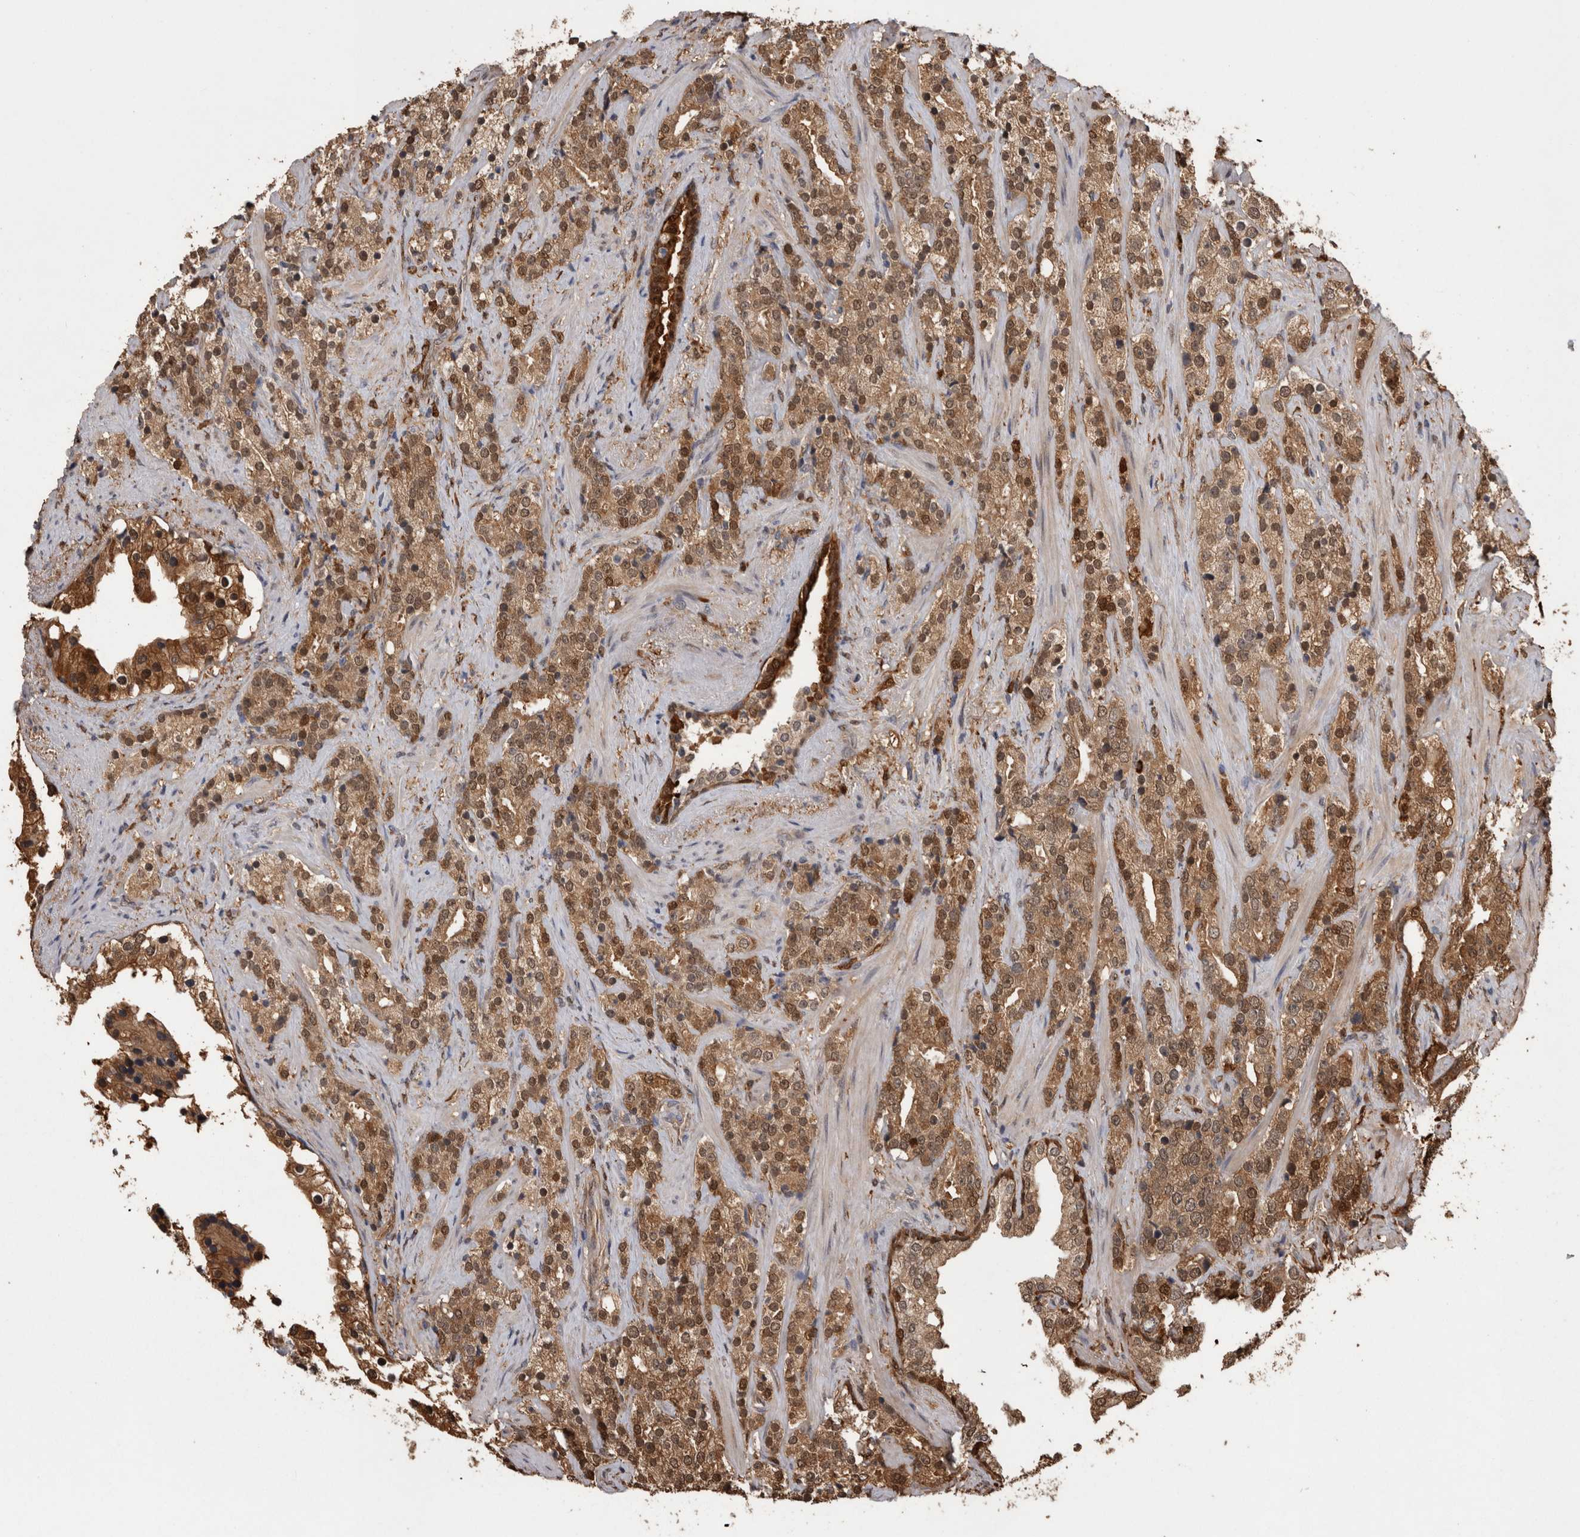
{"staining": {"intensity": "weak", "quantity": ">75%", "location": "cytoplasmic/membranous,nuclear"}, "tissue": "prostate cancer", "cell_type": "Tumor cells", "image_type": "cancer", "snomed": [{"axis": "morphology", "description": "Adenocarcinoma, High grade"}, {"axis": "topography", "description": "Prostate"}], "caption": "Prostate high-grade adenocarcinoma was stained to show a protein in brown. There is low levels of weak cytoplasmic/membranous and nuclear positivity in about >75% of tumor cells.", "gene": "LXN", "patient": {"sex": "male", "age": 71}}